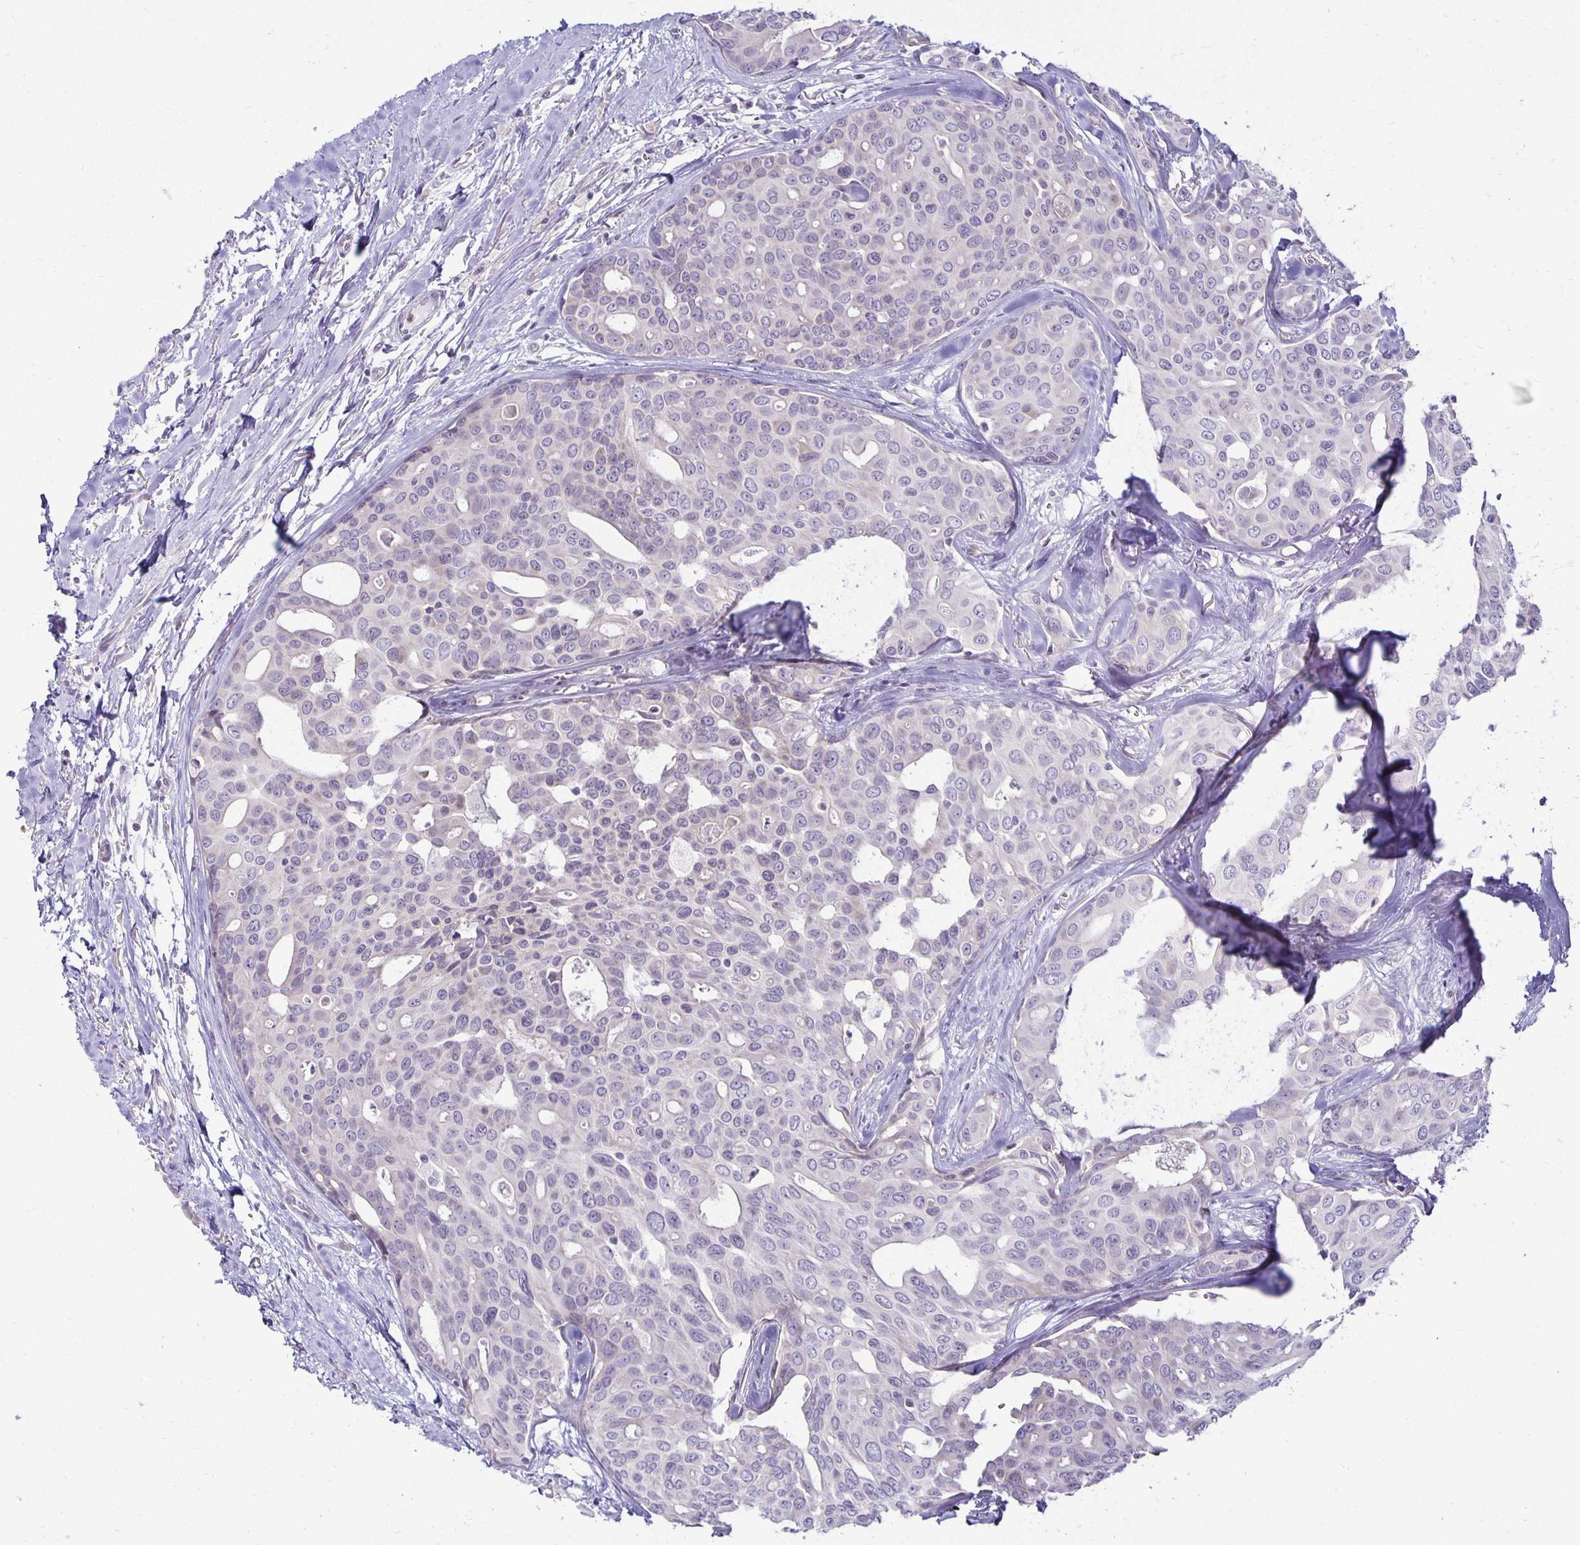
{"staining": {"intensity": "negative", "quantity": "none", "location": "none"}, "tissue": "breast cancer", "cell_type": "Tumor cells", "image_type": "cancer", "snomed": [{"axis": "morphology", "description": "Duct carcinoma"}, {"axis": "topography", "description": "Breast"}], "caption": "High magnification brightfield microscopy of breast cancer (invasive ductal carcinoma) stained with DAB (brown) and counterstained with hematoxylin (blue): tumor cells show no significant expression.", "gene": "FN3K", "patient": {"sex": "female", "age": 54}}